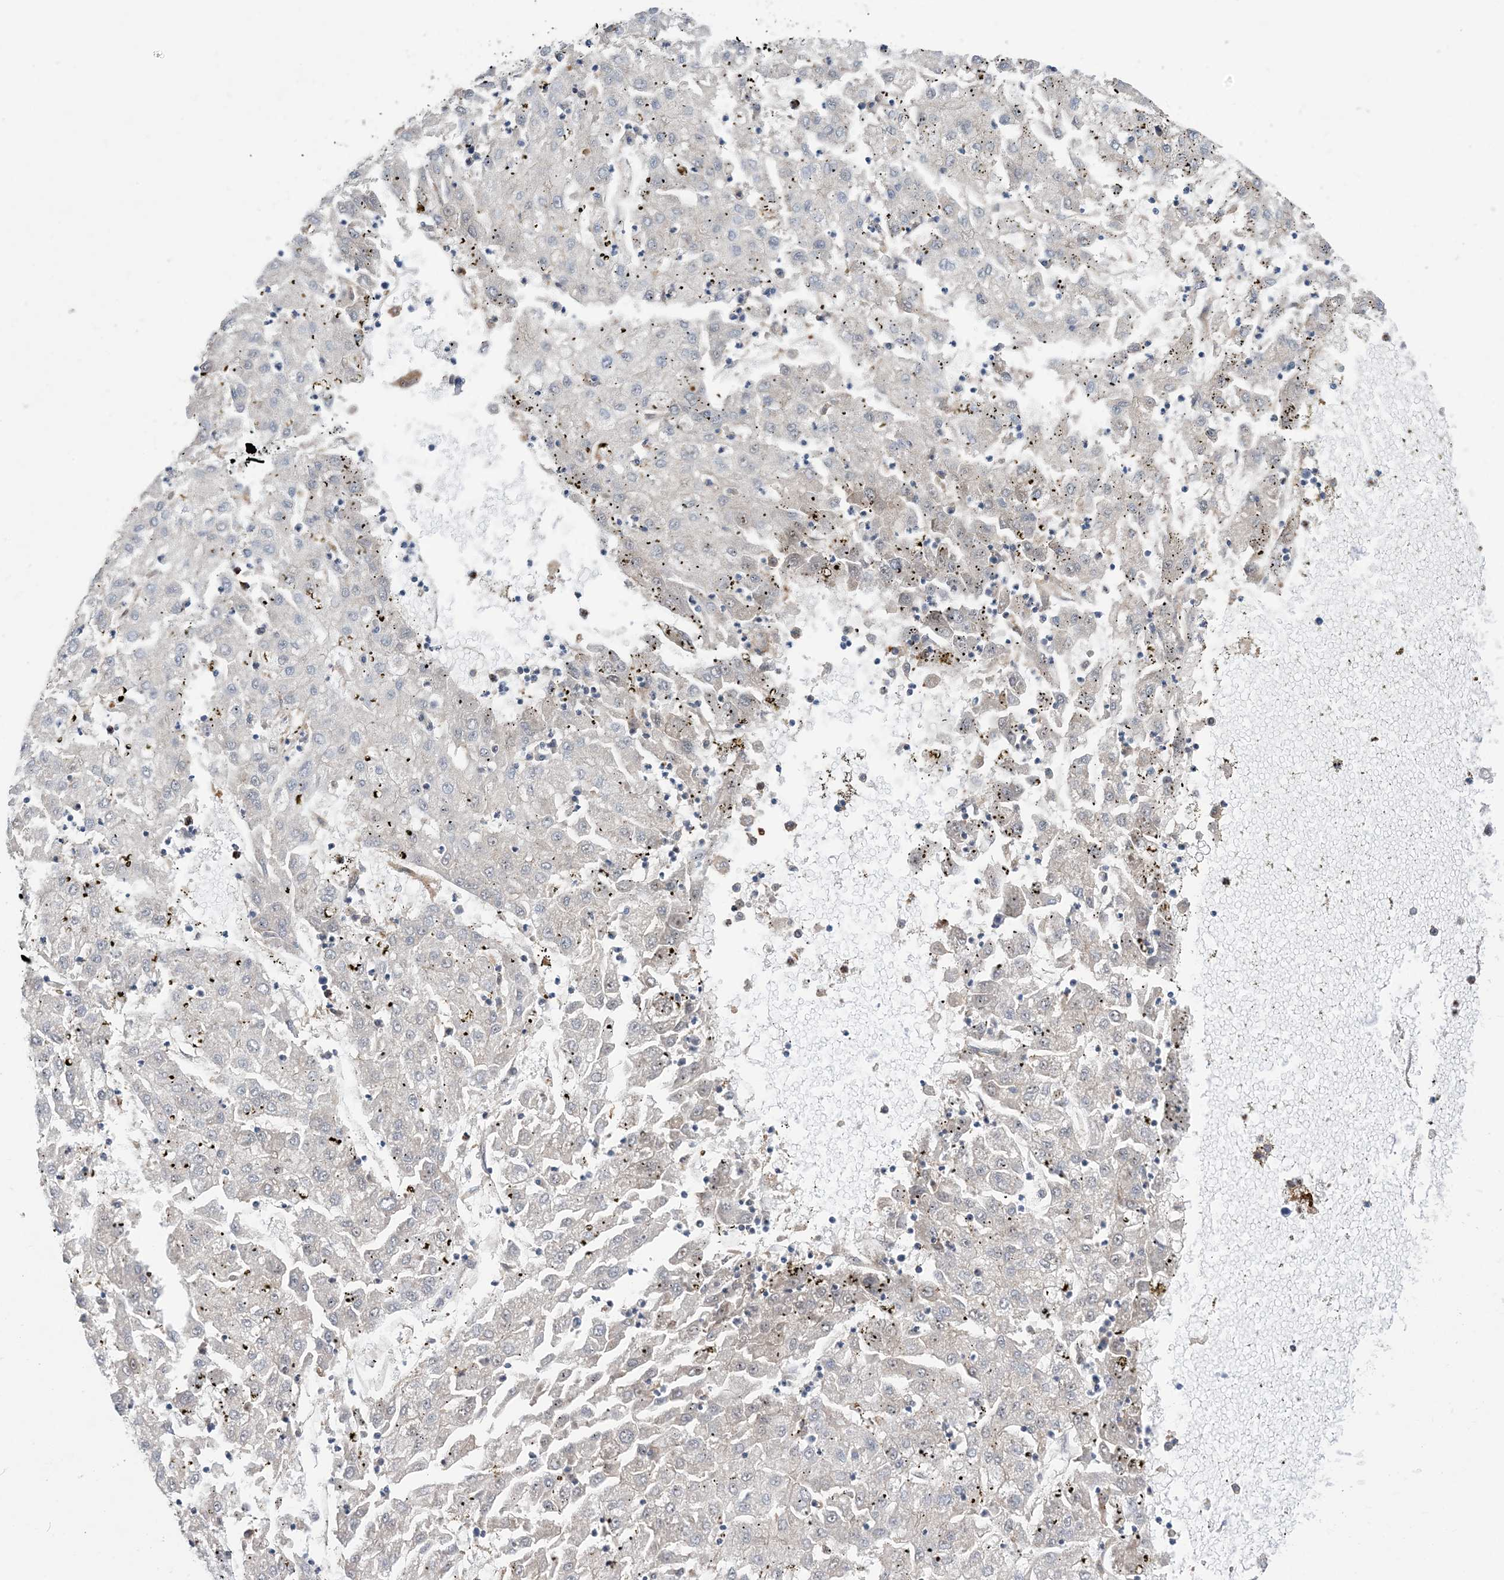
{"staining": {"intensity": "negative", "quantity": "none", "location": "none"}, "tissue": "liver cancer", "cell_type": "Tumor cells", "image_type": "cancer", "snomed": [{"axis": "morphology", "description": "Carcinoma, Hepatocellular, NOS"}, {"axis": "topography", "description": "Liver"}], "caption": "Liver hepatocellular carcinoma was stained to show a protein in brown. There is no significant expression in tumor cells.", "gene": "HS1BP3", "patient": {"sex": "male", "age": 72}}